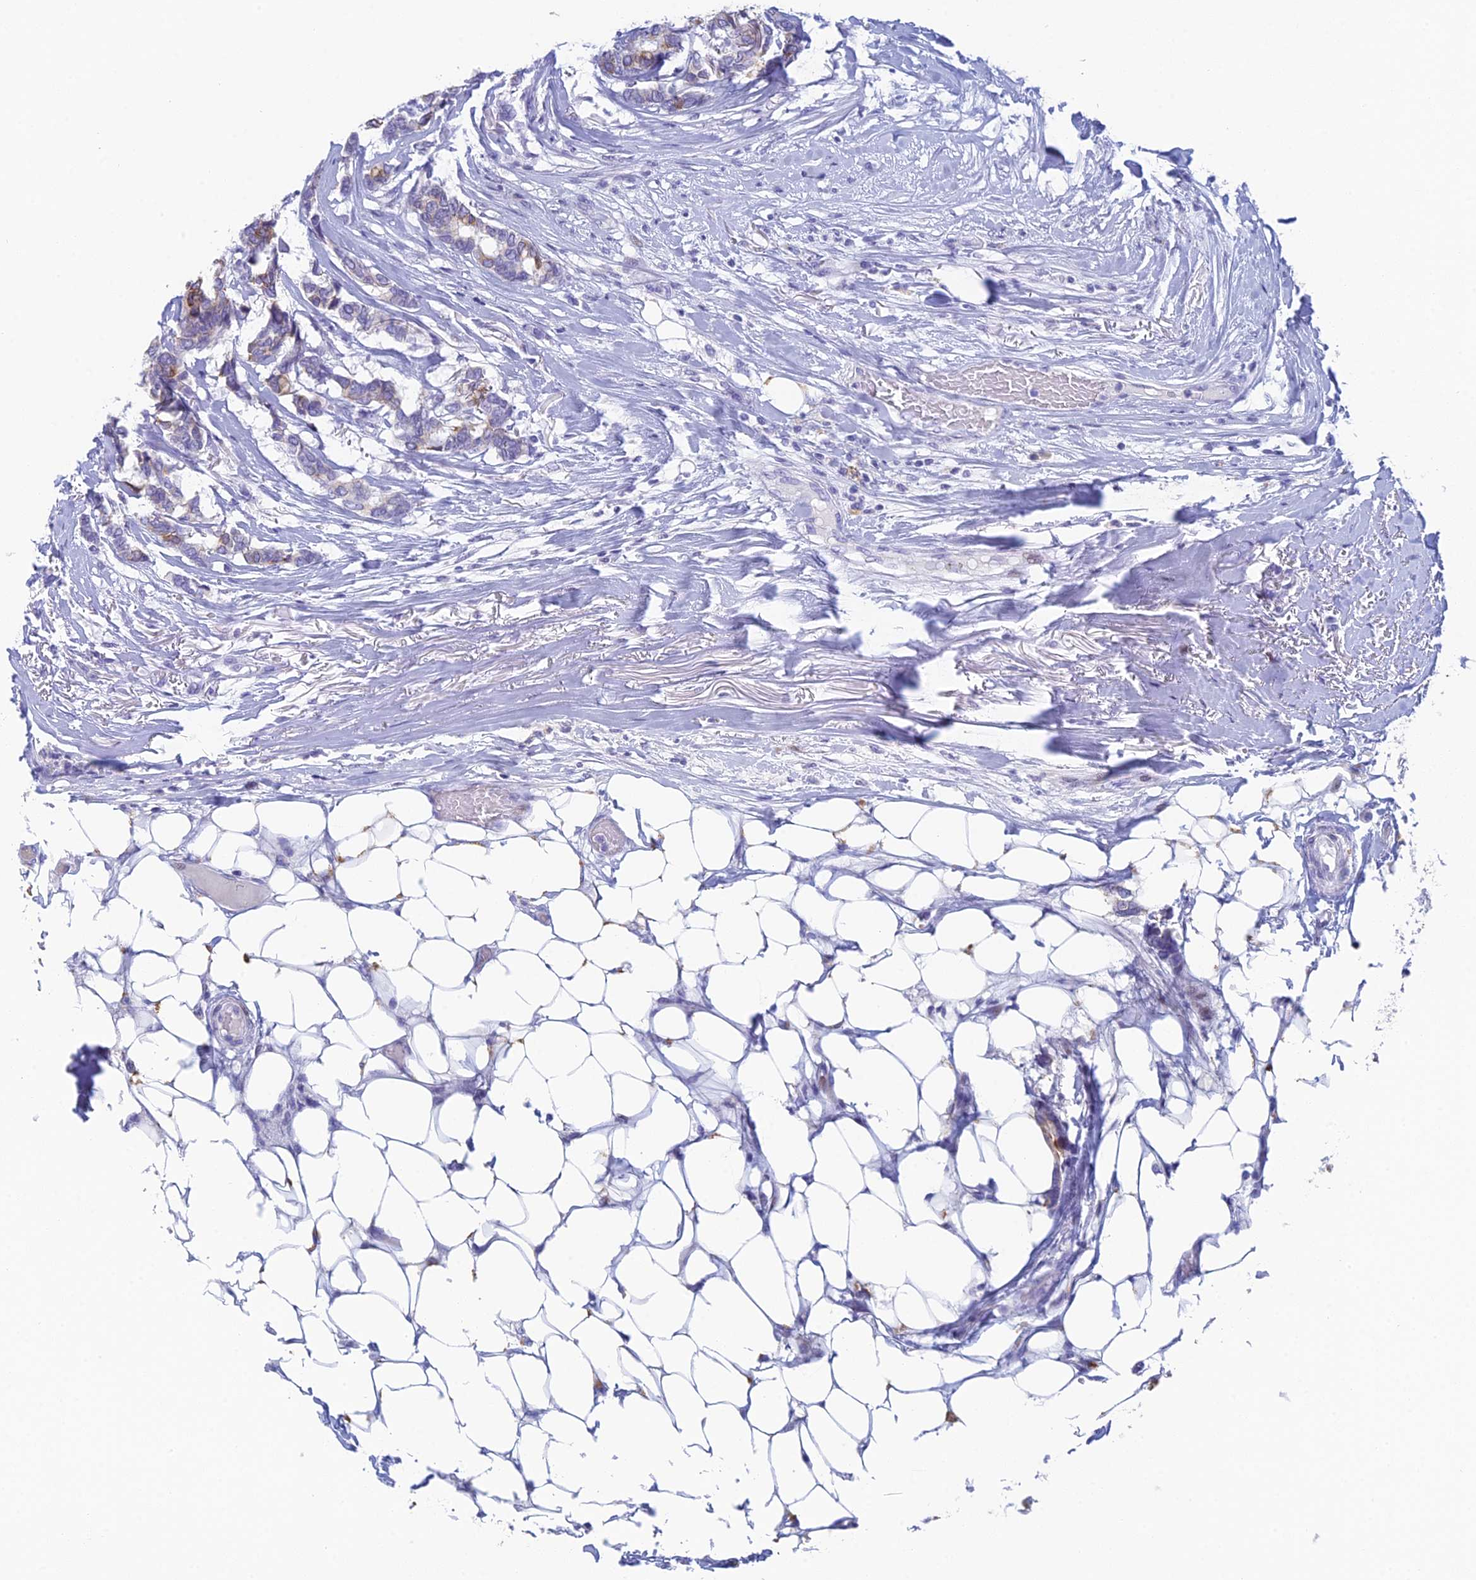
{"staining": {"intensity": "moderate", "quantity": "25%-75%", "location": "cytoplasmic/membranous"}, "tissue": "breast cancer", "cell_type": "Tumor cells", "image_type": "cancer", "snomed": [{"axis": "morphology", "description": "Duct carcinoma"}, {"axis": "topography", "description": "Breast"}], "caption": "This is a micrograph of IHC staining of invasive ductal carcinoma (breast), which shows moderate staining in the cytoplasmic/membranous of tumor cells.", "gene": "REXO5", "patient": {"sex": "female", "age": 87}}